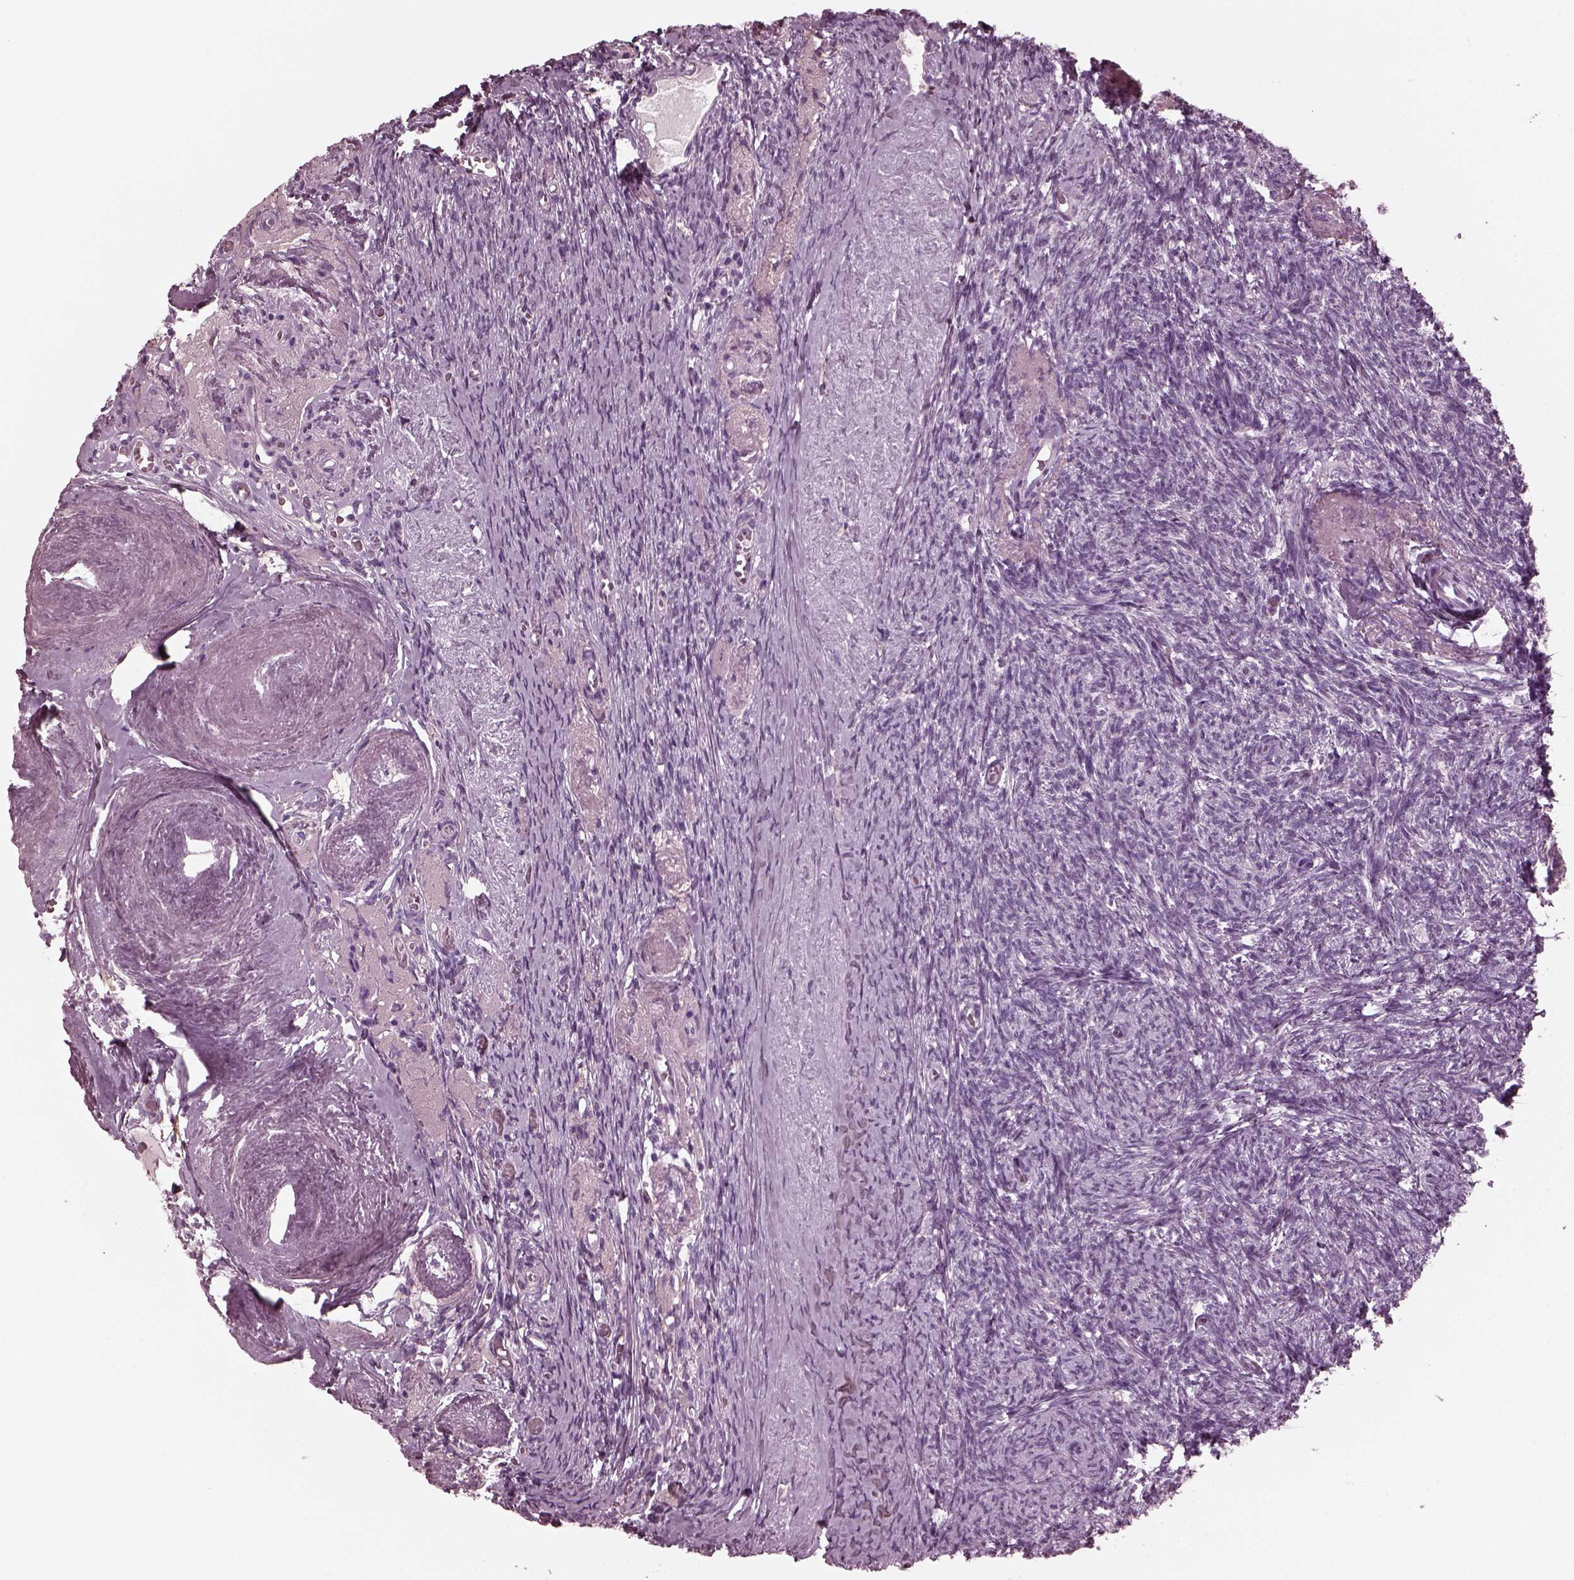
{"staining": {"intensity": "negative", "quantity": "none", "location": "none"}, "tissue": "ovary", "cell_type": "Follicle cells", "image_type": "normal", "snomed": [{"axis": "morphology", "description": "Normal tissue, NOS"}, {"axis": "topography", "description": "Ovary"}], "caption": "This is an immunohistochemistry image of unremarkable human ovary. There is no expression in follicle cells.", "gene": "CGA", "patient": {"sex": "female", "age": 72}}